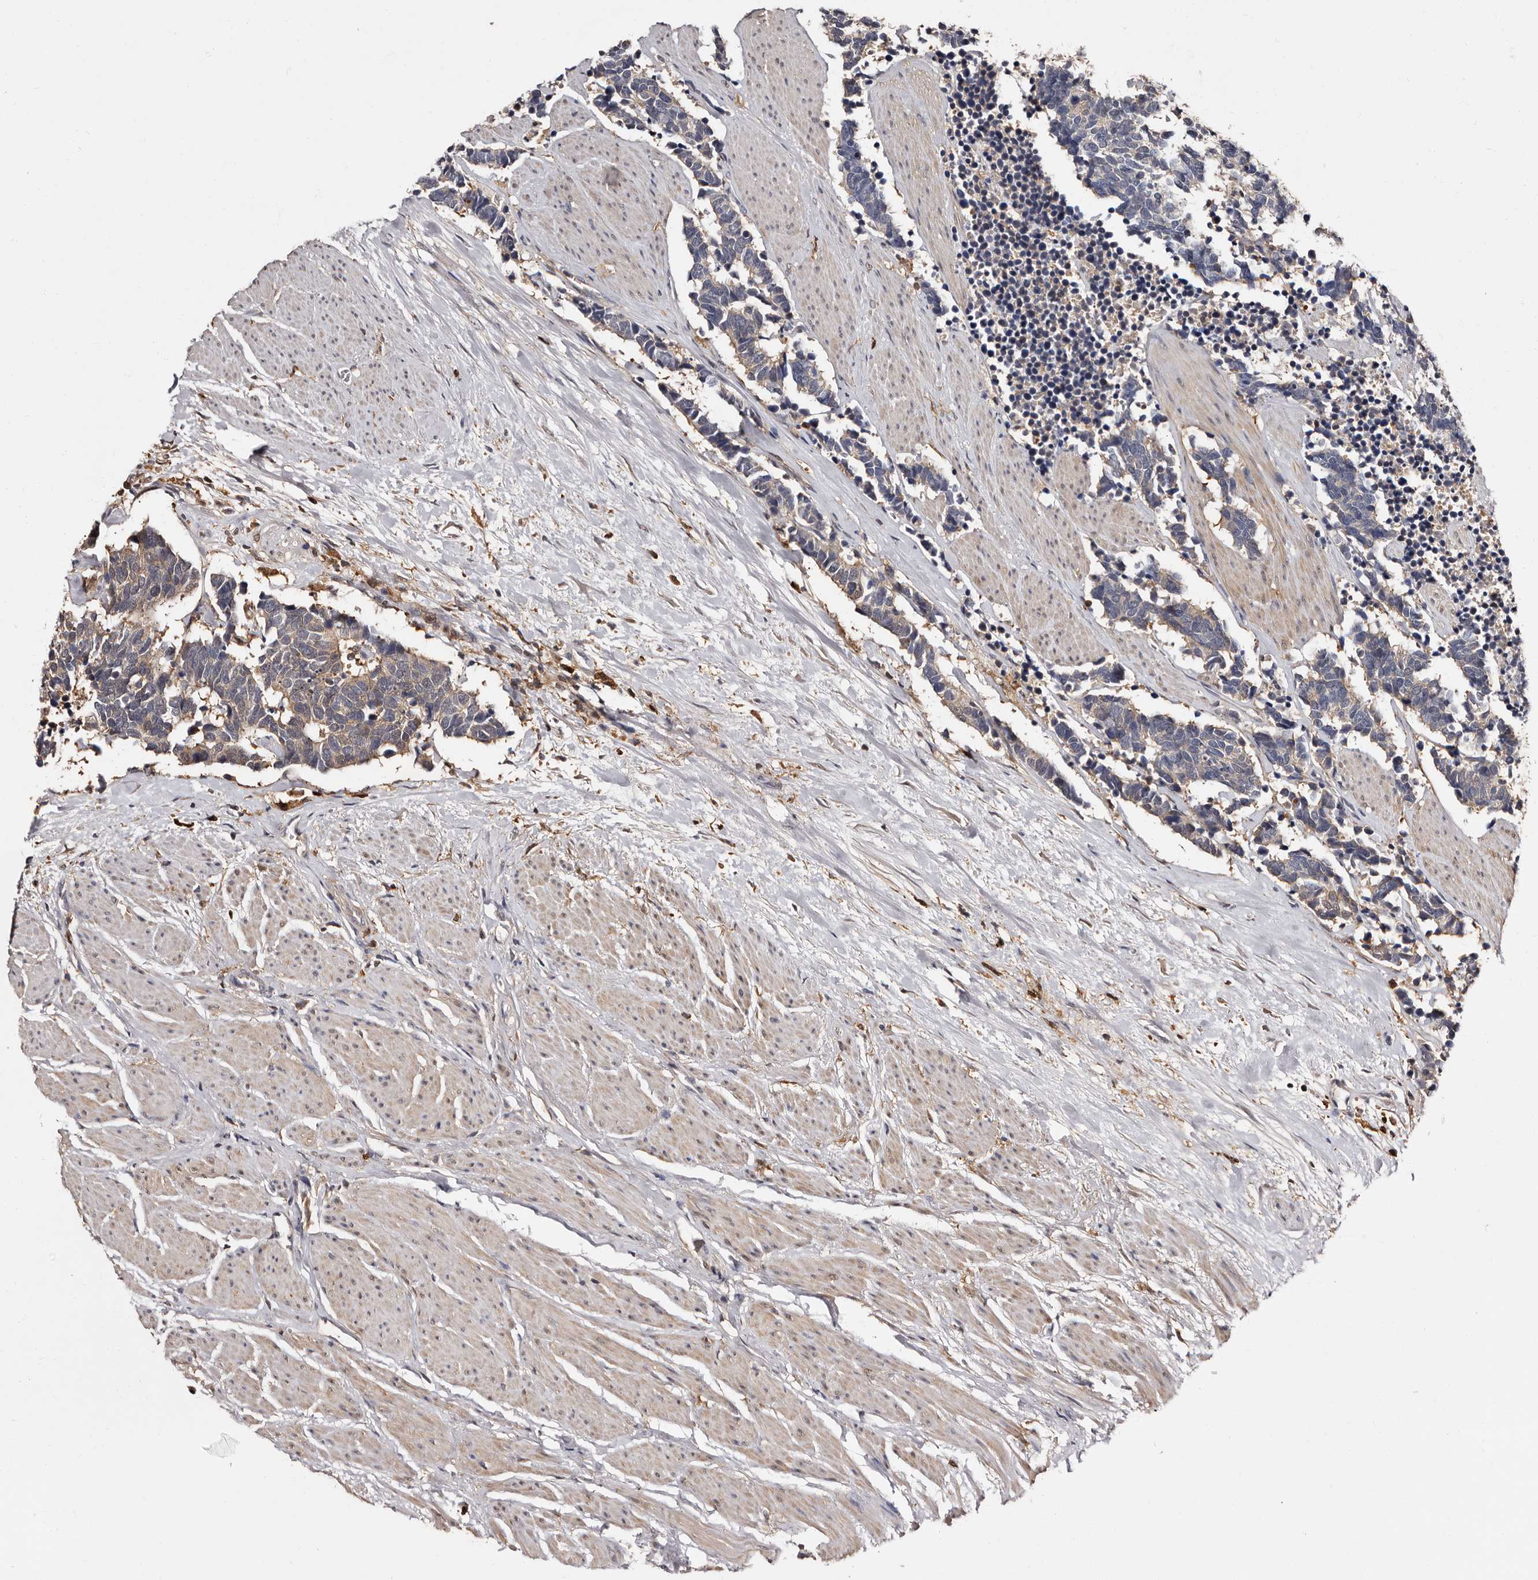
{"staining": {"intensity": "weak", "quantity": "<25%", "location": "cytoplasmic/membranous"}, "tissue": "carcinoid", "cell_type": "Tumor cells", "image_type": "cancer", "snomed": [{"axis": "morphology", "description": "Carcinoma, NOS"}, {"axis": "morphology", "description": "Carcinoid, malignant, NOS"}, {"axis": "topography", "description": "Urinary bladder"}], "caption": "IHC of human carcinoid exhibits no staining in tumor cells. Nuclei are stained in blue.", "gene": "DNPH1", "patient": {"sex": "male", "age": 57}}